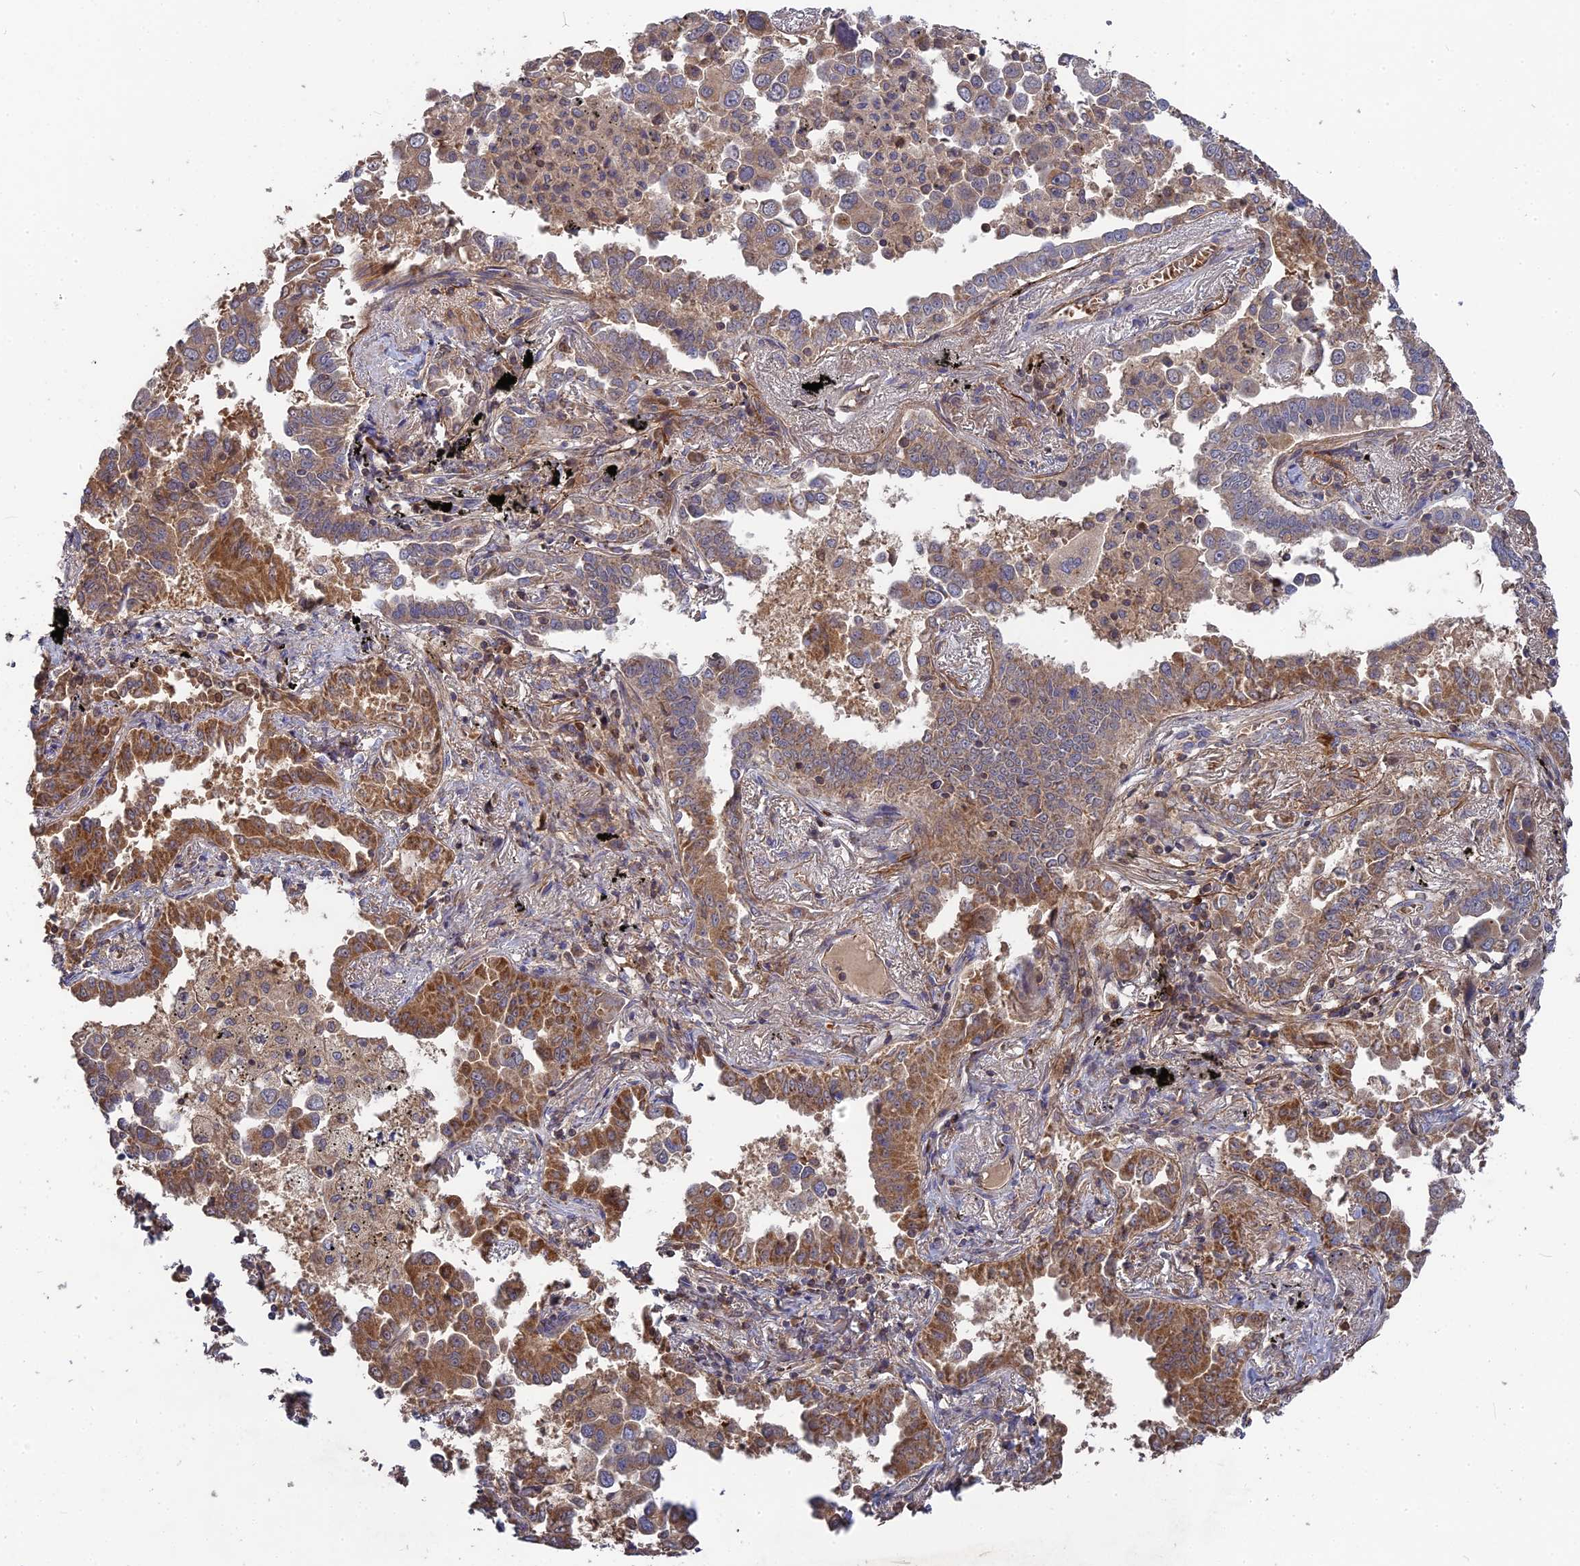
{"staining": {"intensity": "moderate", "quantity": ">75%", "location": "cytoplasmic/membranous"}, "tissue": "lung cancer", "cell_type": "Tumor cells", "image_type": "cancer", "snomed": [{"axis": "morphology", "description": "Adenocarcinoma, NOS"}, {"axis": "topography", "description": "Lung"}], "caption": "Lung cancer stained with DAB (3,3'-diaminobenzidine) immunohistochemistry demonstrates medium levels of moderate cytoplasmic/membranous positivity in approximately >75% of tumor cells.", "gene": "RPIA", "patient": {"sex": "male", "age": 67}}